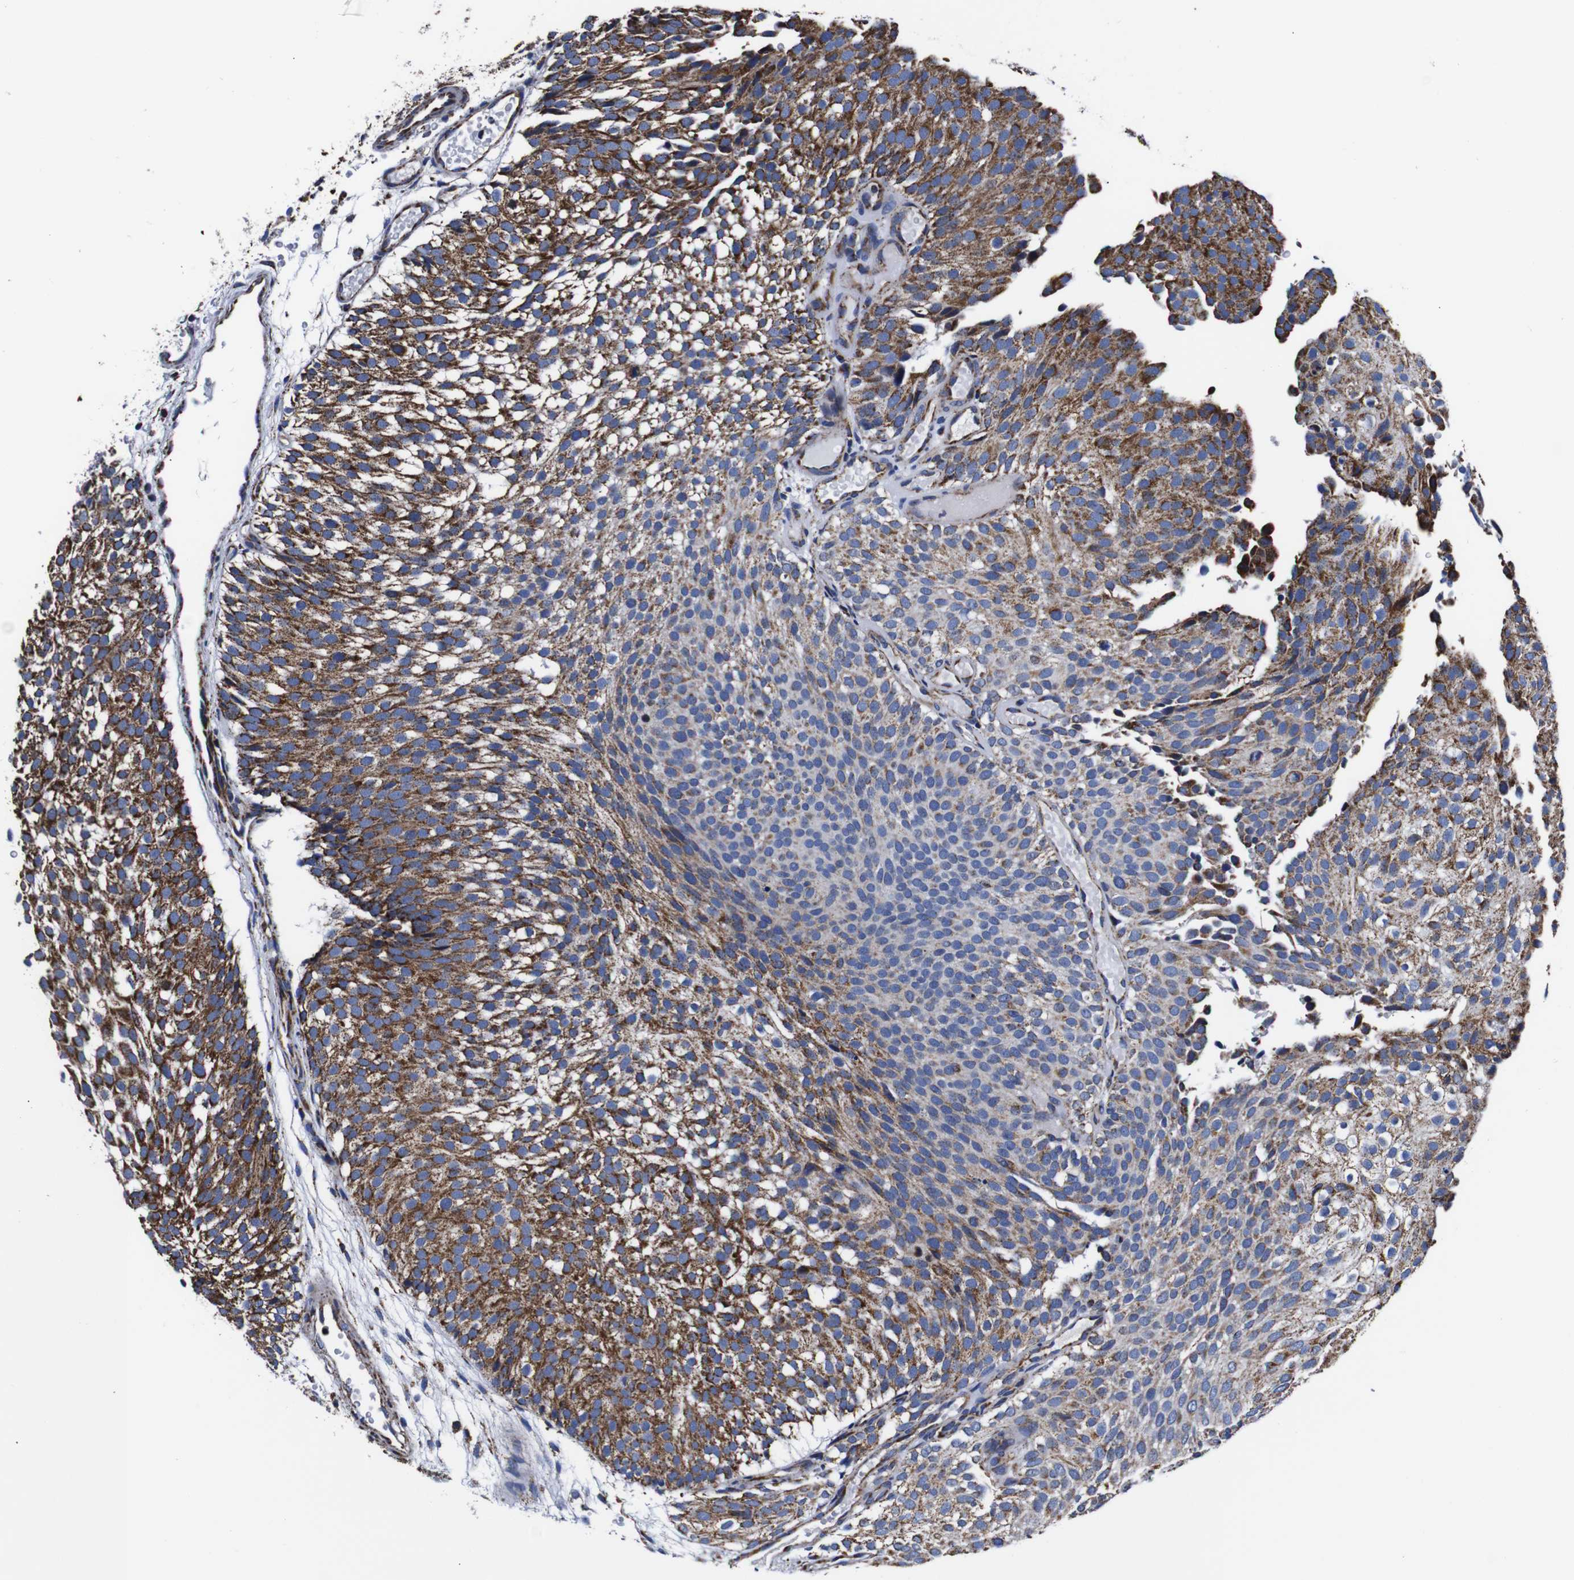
{"staining": {"intensity": "moderate", "quantity": ">75%", "location": "cytoplasmic/membranous"}, "tissue": "urothelial cancer", "cell_type": "Tumor cells", "image_type": "cancer", "snomed": [{"axis": "morphology", "description": "Urothelial carcinoma, Low grade"}, {"axis": "topography", "description": "Urinary bladder"}], "caption": "A high-resolution photomicrograph shows immunohistochemistry (IHC) staining of urothelial cancer, which shows moderate cytoplasmic/membranous staining in approximately >75% of tumor cells. Using DAB (3,3'-diaminobenzidine) (brown) and hematoxylin (blue) stains, captured at high magnification using brightfield microscopy.", "gene": "FKBP9", "patient": {"sex": "male", "age": 78}}